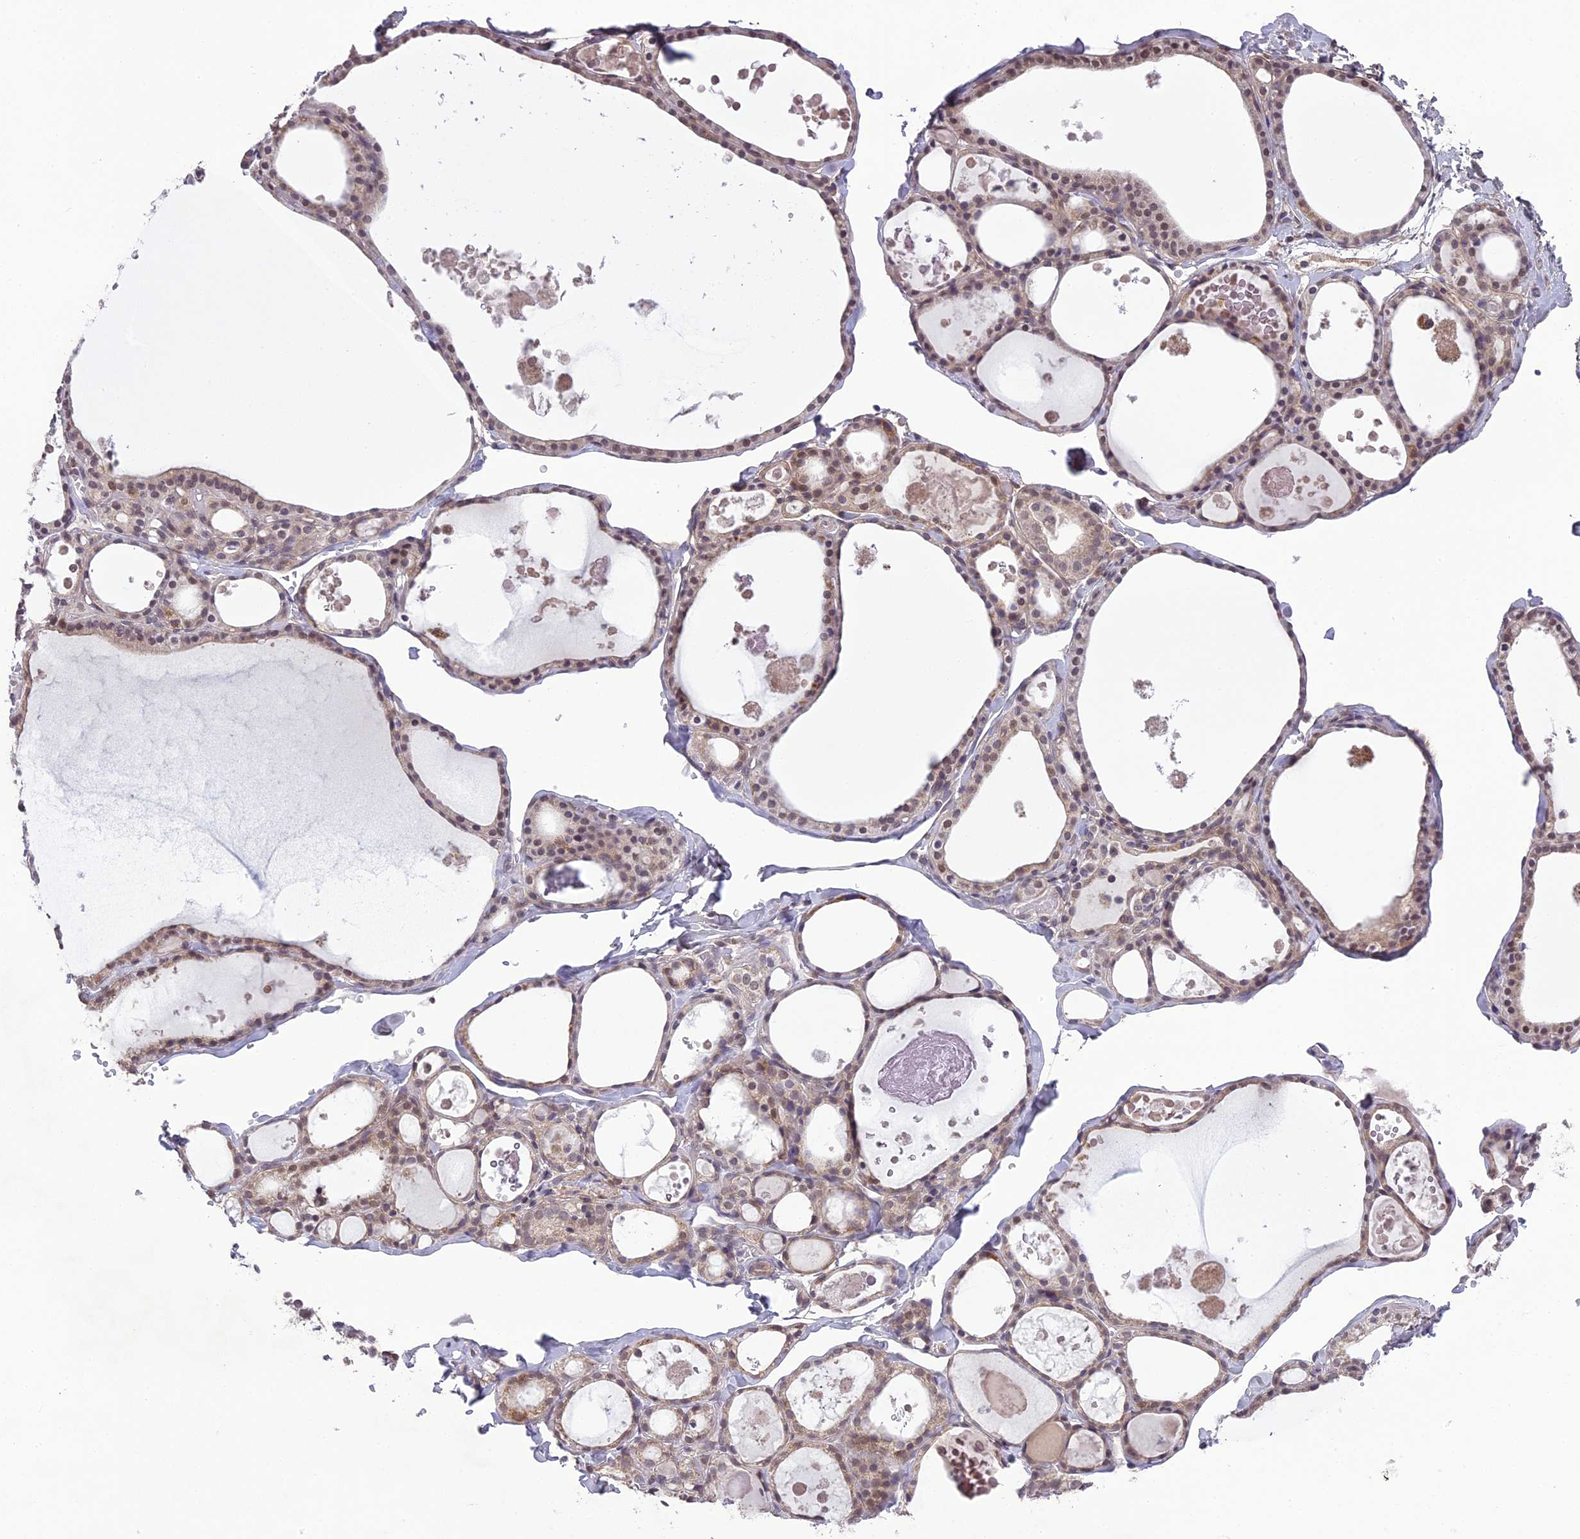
{"staining": {"intensity": "moderate", "quantity": "25%-75%", "location": "cytoplasmic/membranous"}, "tissue": "thyroid gland", "cell_type": "Glandular cells", "image_type": "normal", "snomed": [{"axis": "morphology", "description": "Normal tissue, NOS"}, {"axis": "topography", "description": "Thyroid gland"}], "caption": "Moderate cytoplasmic/membranous protein positivity is identified in approximately 25%-75% of glandular cells in thyroid gland.", "gene": "ERG28", "patient": {"sex": "male", "age": 56}}